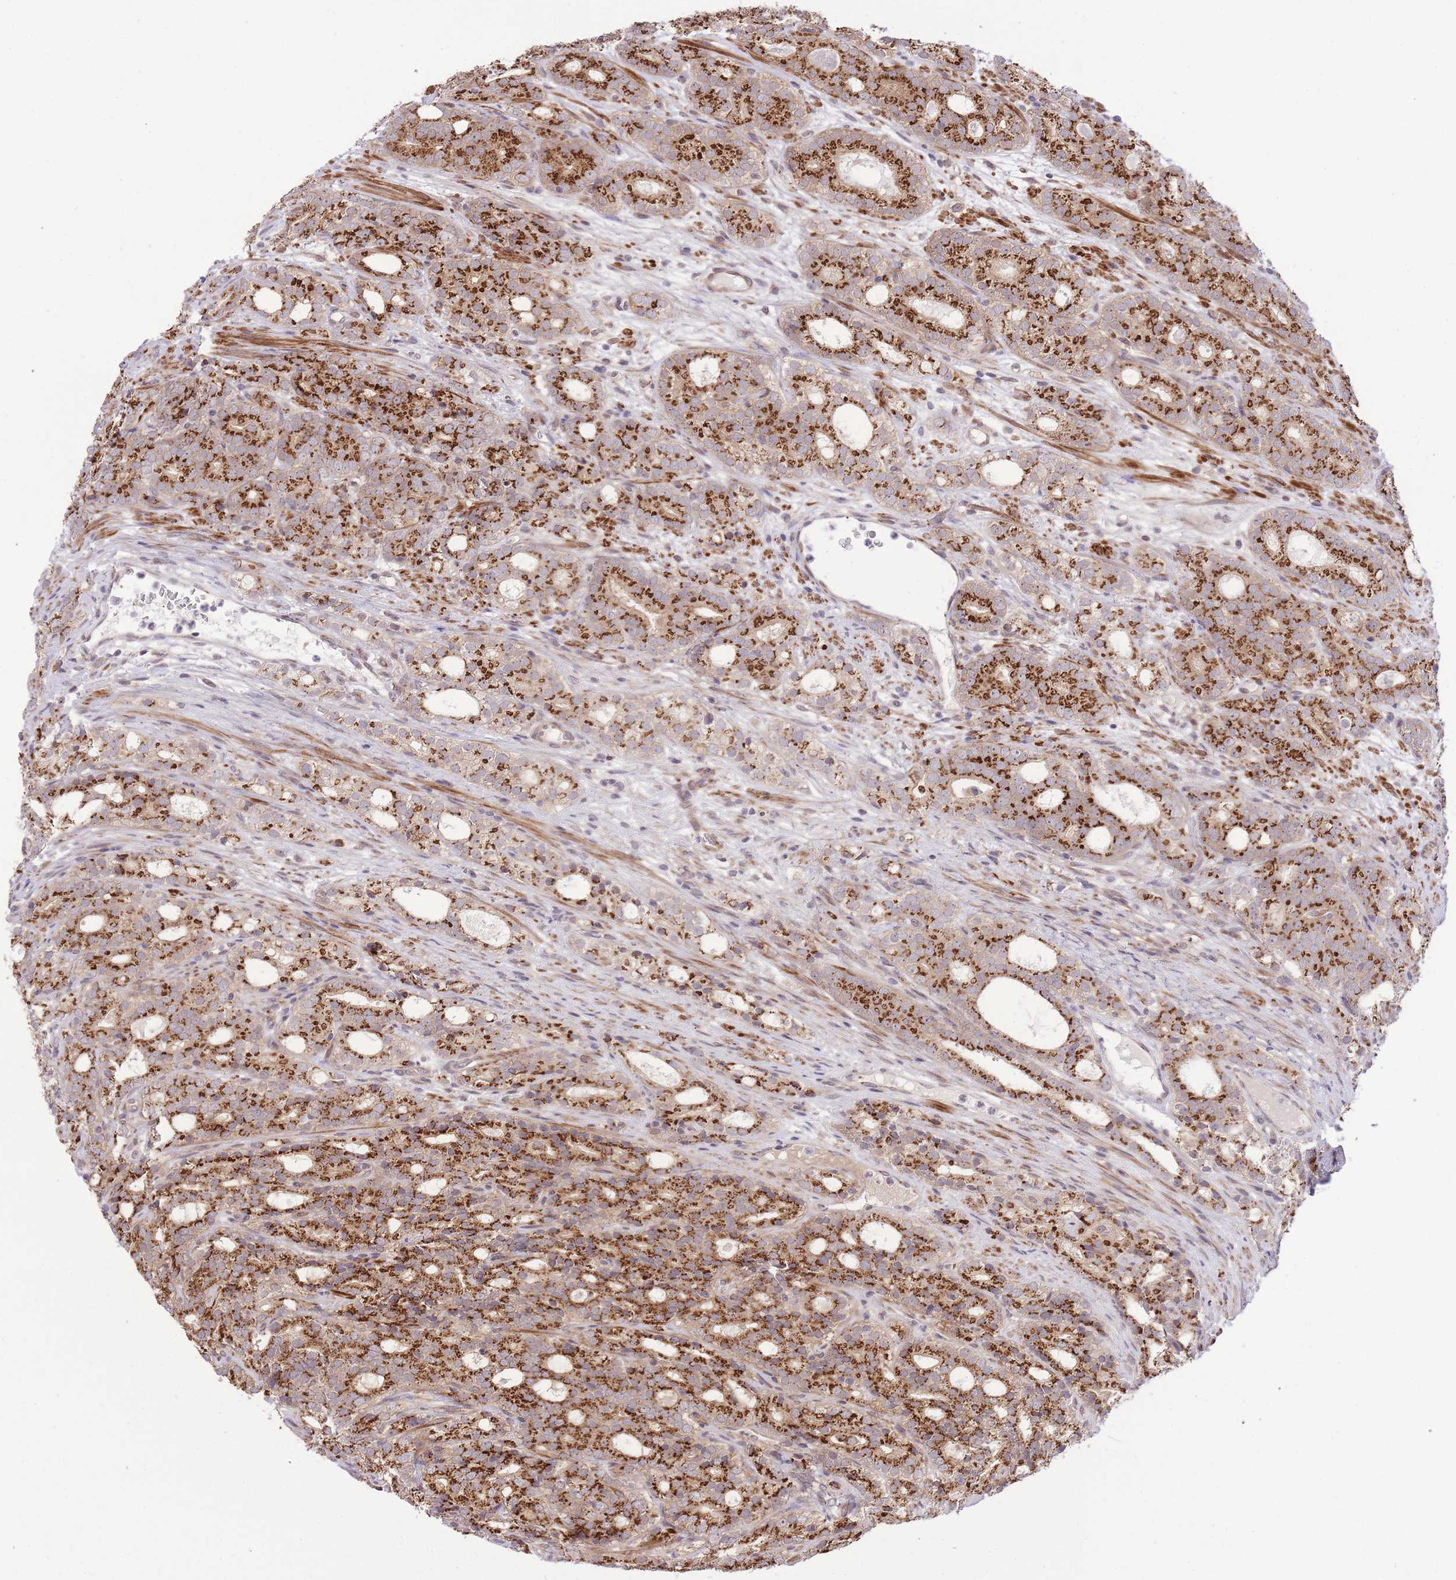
{"staining": {"intensity": "strong", "quantity": ">75%", "location": "cytoplasmic/membranous"}, "tissue": "prostate cancer", "cell_type": "Tumor cells", "image_type": "cancer", "snomed": [{"axis": "morphology", "description": "Adenocarcinoma, High grade"}, {"axis": "topography", "description": "Prostate"}], "caption": "Immunohistochemistry (IHC) staining of adenocarcinoma (high-grade) (prostate), which shows high levels of strong cytoplasmic/membranous expression in approximately >75% of tumor cells indicating strong cytoplasmic/membranous protein staining. The staining was performed using DAB (3,3'-diaminobenzidine) (brown) for protein detection and nuclei were counterstained in hematoxylin (blue).", "gene": "ZBED5", "patient": {"sex": "male", "age": 64}}